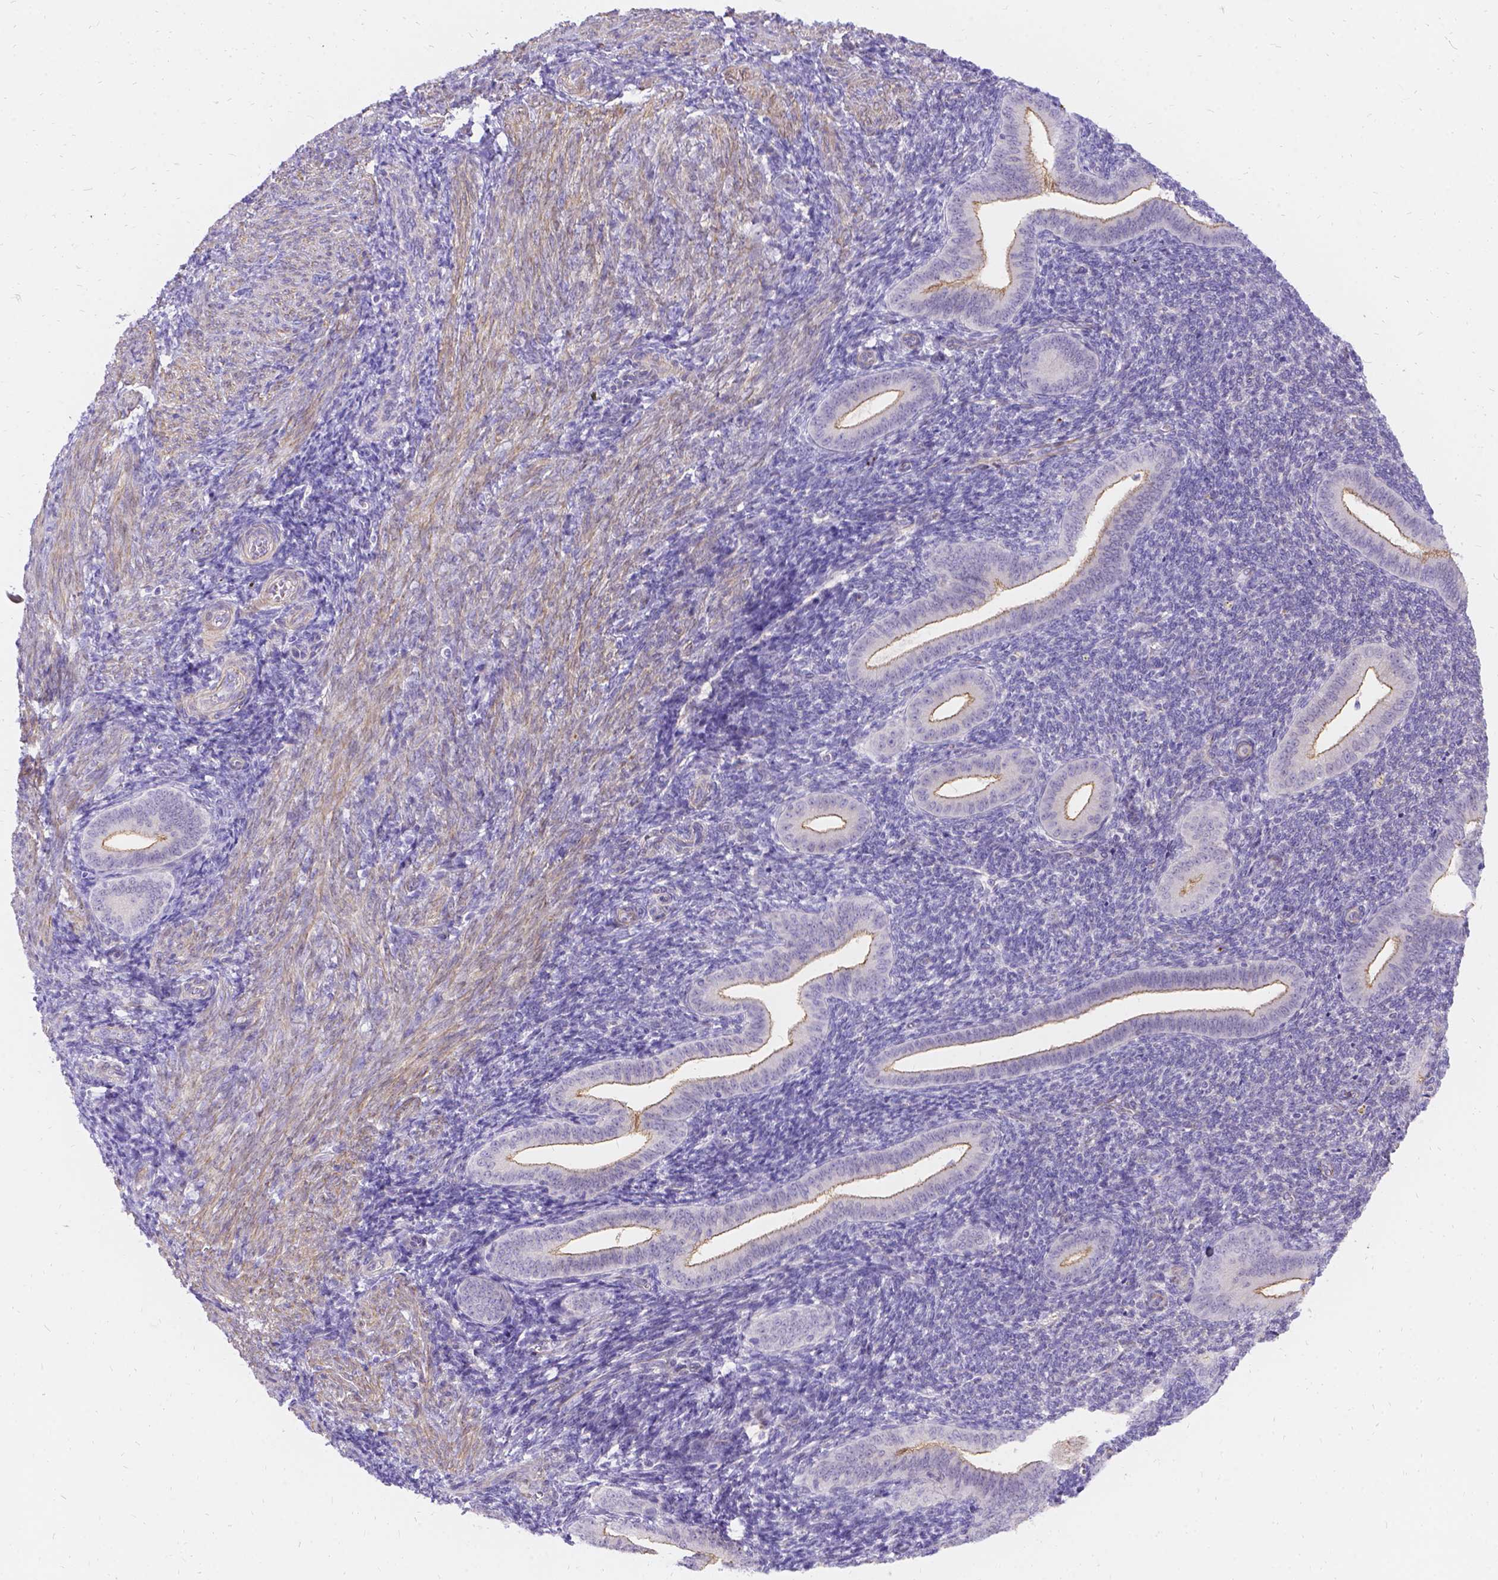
{"staining": {"intensity": "negative", "quantity": "none", "location": "none"}, "tissue": "endometrium", "cell_type": "Cells in endometrial stroma", "image_type": "normal", "snomed": [{"axis": "morphology", "description": "Normal tissue, NOS"}, {"axis": "topography", "description": "Endometrium"}], "caption": "There is no significant staining in cells in endometrial stroma of endometrium. (DAB immunohistochemistry, high magnification).", "gene": "PALS1", "patient": {"sex": "female", "age": 25}}